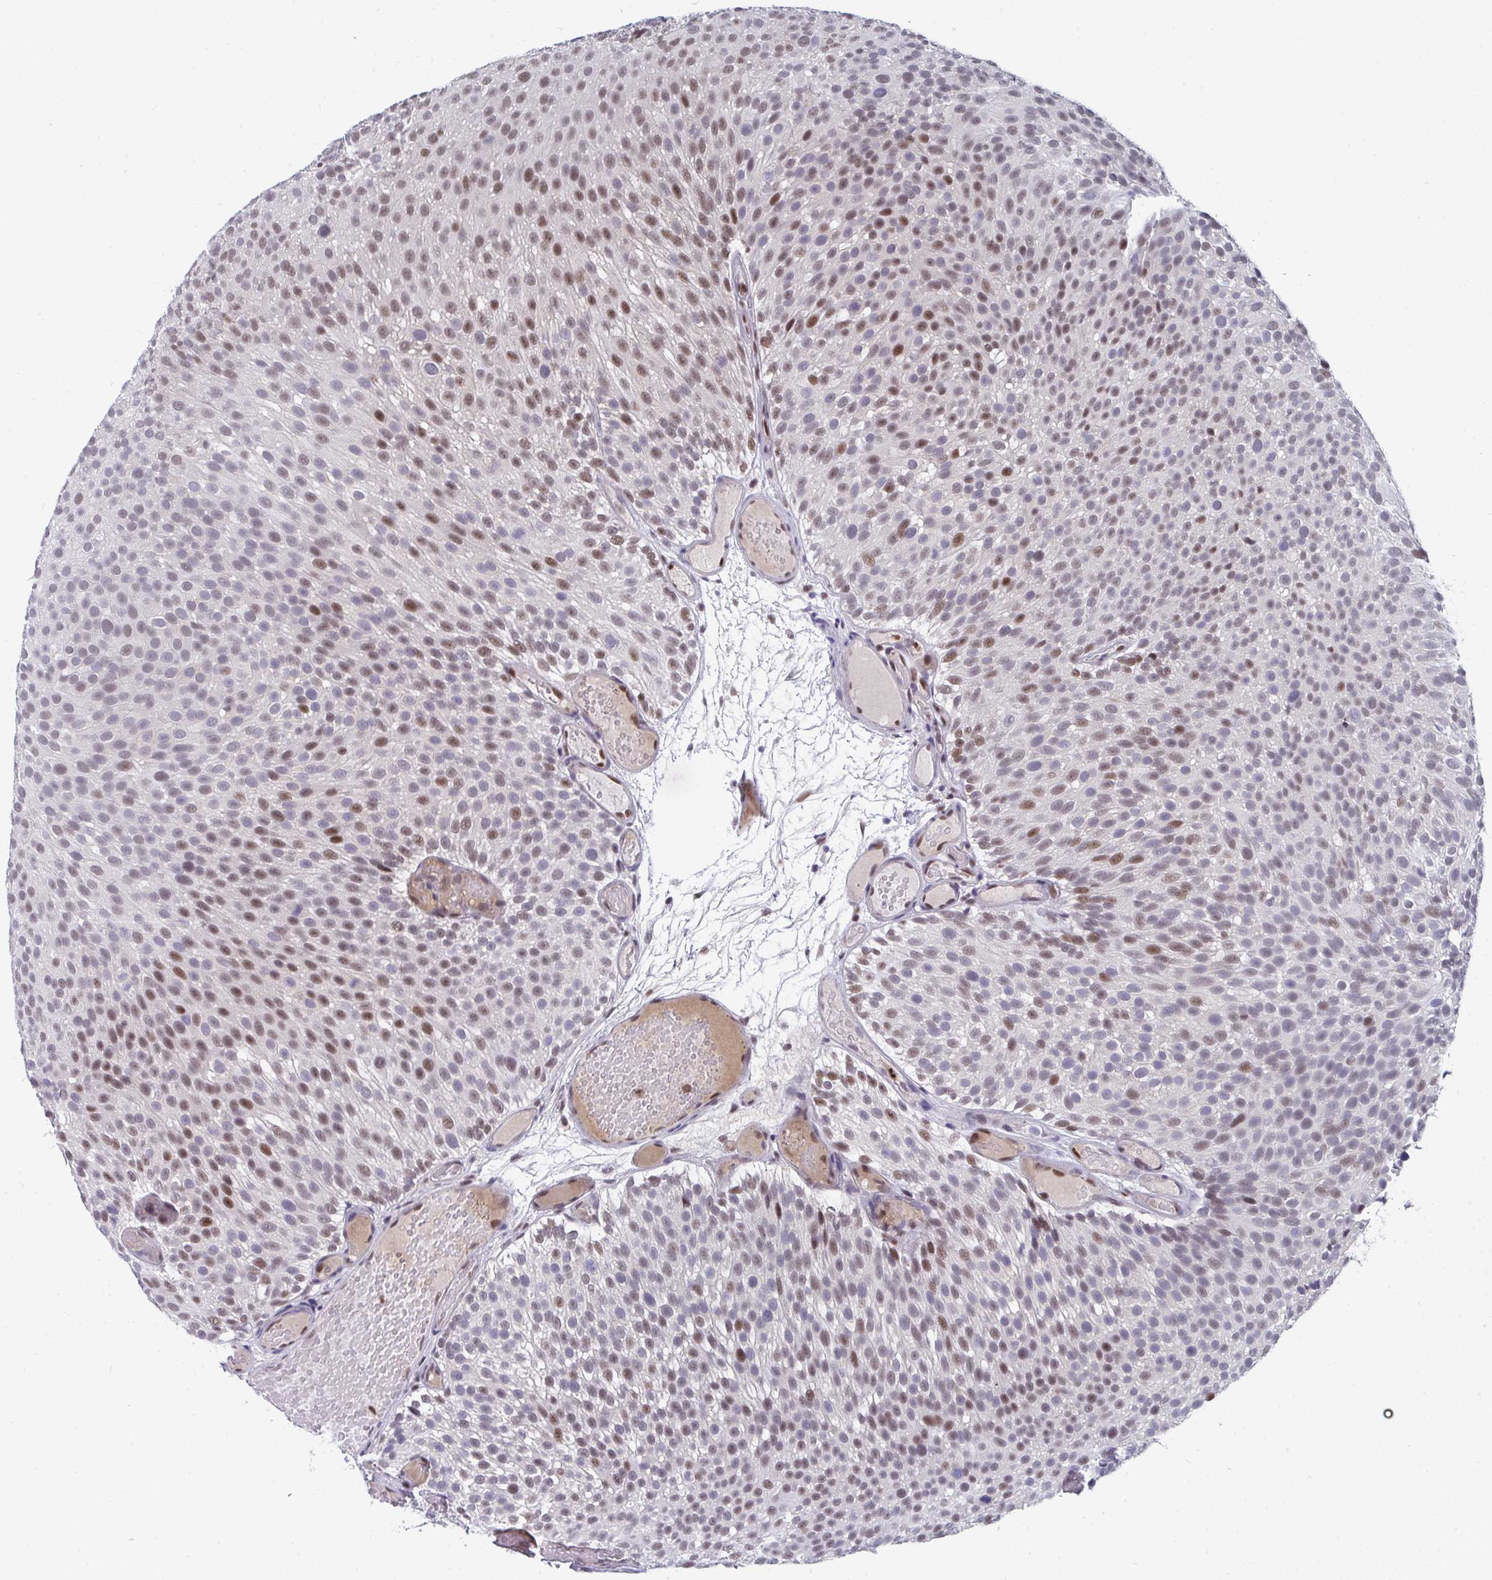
{"staining": {"intensity": "moderate", "quantity": "25%-75%", "location": "nuclear"}, "tissue": "urothelial cancer", "cell_type": "Tumor cells", "image_type": "cancer", "snomed": [{"axis": "morphology", "description": "Urothelial carcinoma, Low grade"}, {"axis": "topography", "description": "Urinary bladder"}], "caption": "High-magnification brightfield microscopy of urothelial cancer stained with DAB (brown) and counterstained with hematoxylin (blue). tumor cells exhibit moderate nuclear staining is appreciated in approximately25%-75% of cells.", "gene": "JDP2", "patient": {"sex": "male", "age": 78}}